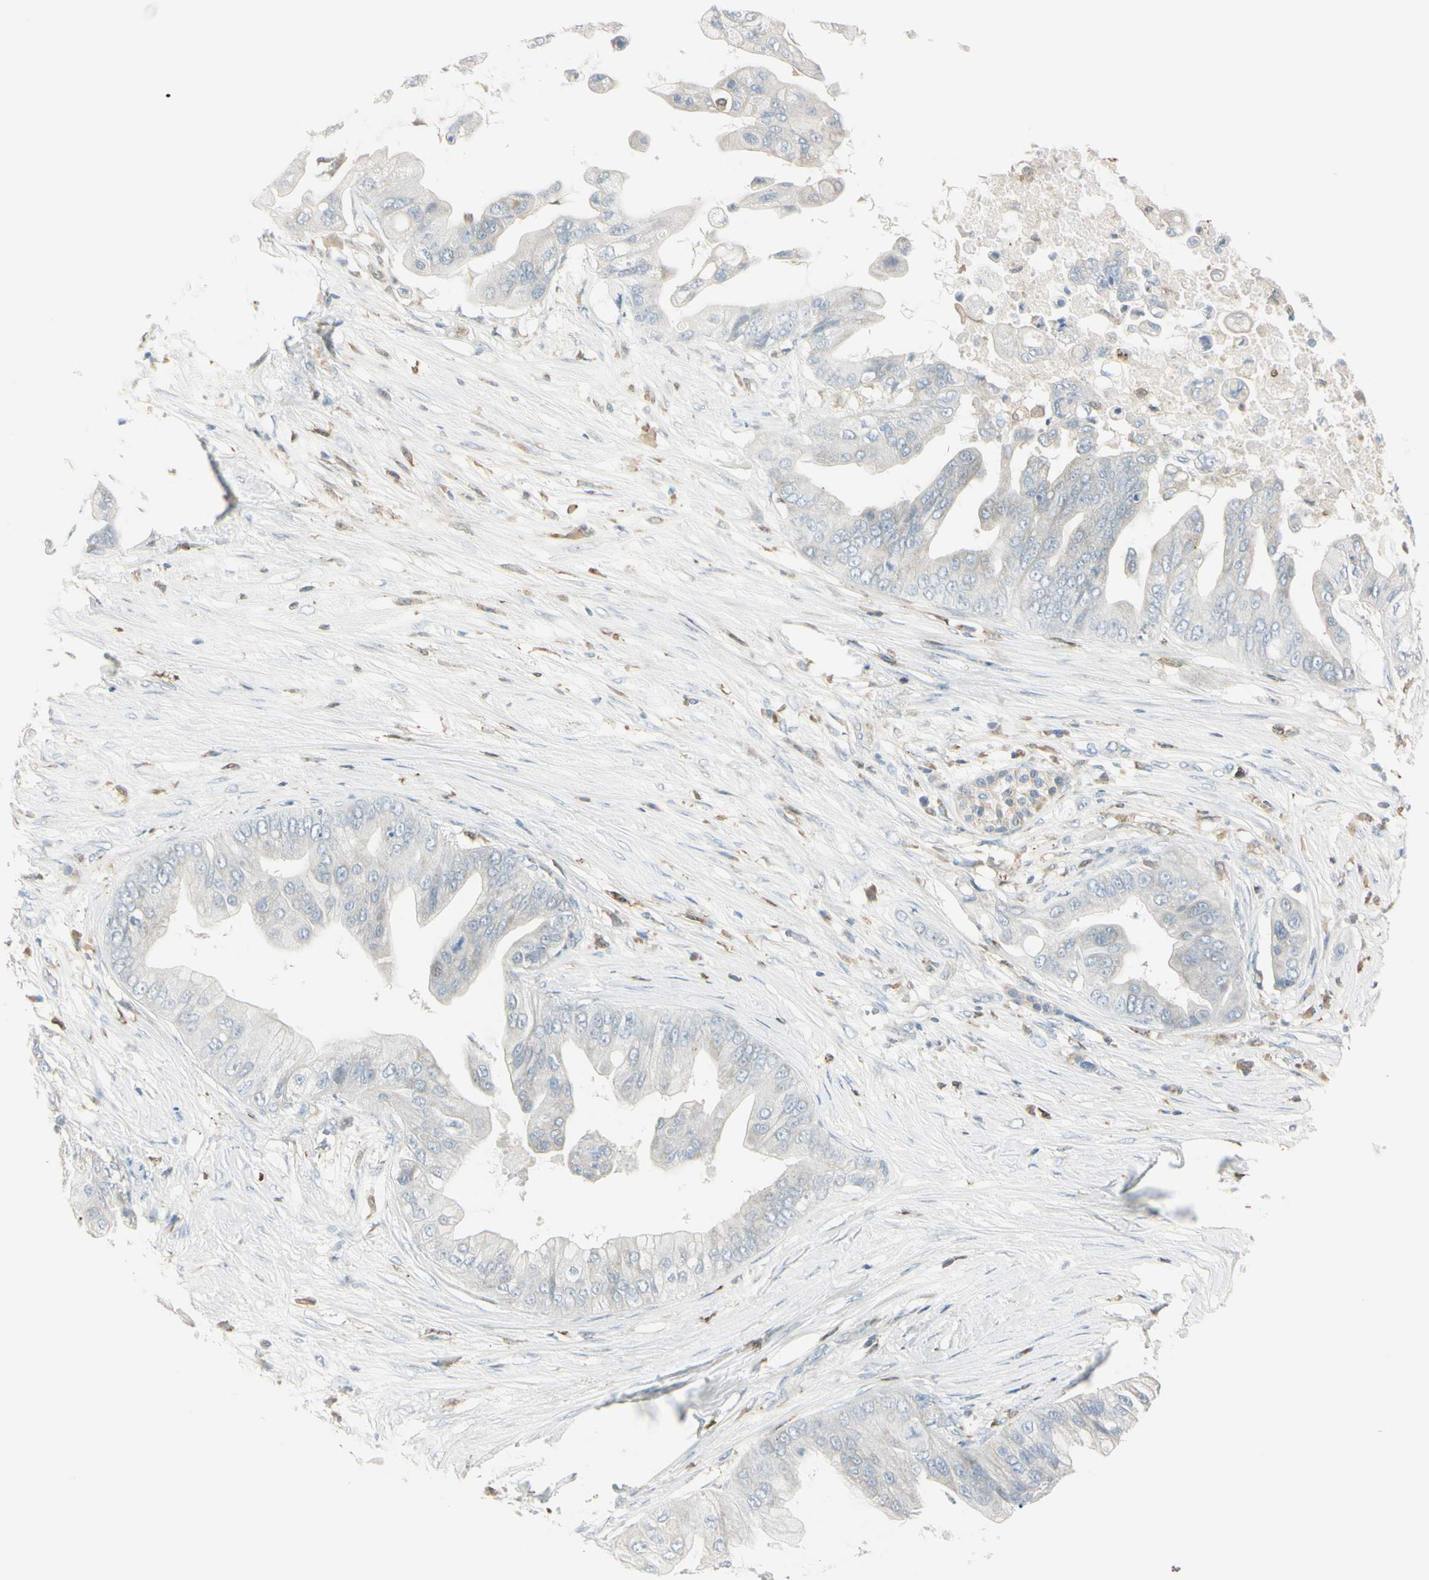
{"staining": {"intensity": "negative", "quantity": "none", "location": "none"}, "tissue": "pancreatic cancer", "cell_type": "Tumor cells", "image_type": "cancer", "snomed": [{"axis": "morphology", "description": "Adenocarcinoma, NOS"}, {"axis": "topography", "description": "Pancreas"}], "caption": "IHC of pancreatic cancer (adenocarcinoma) demonstrates no expression in tumor cells.", "gene": "CYRIB", "patient": {"sex": "female", "age": 75}}